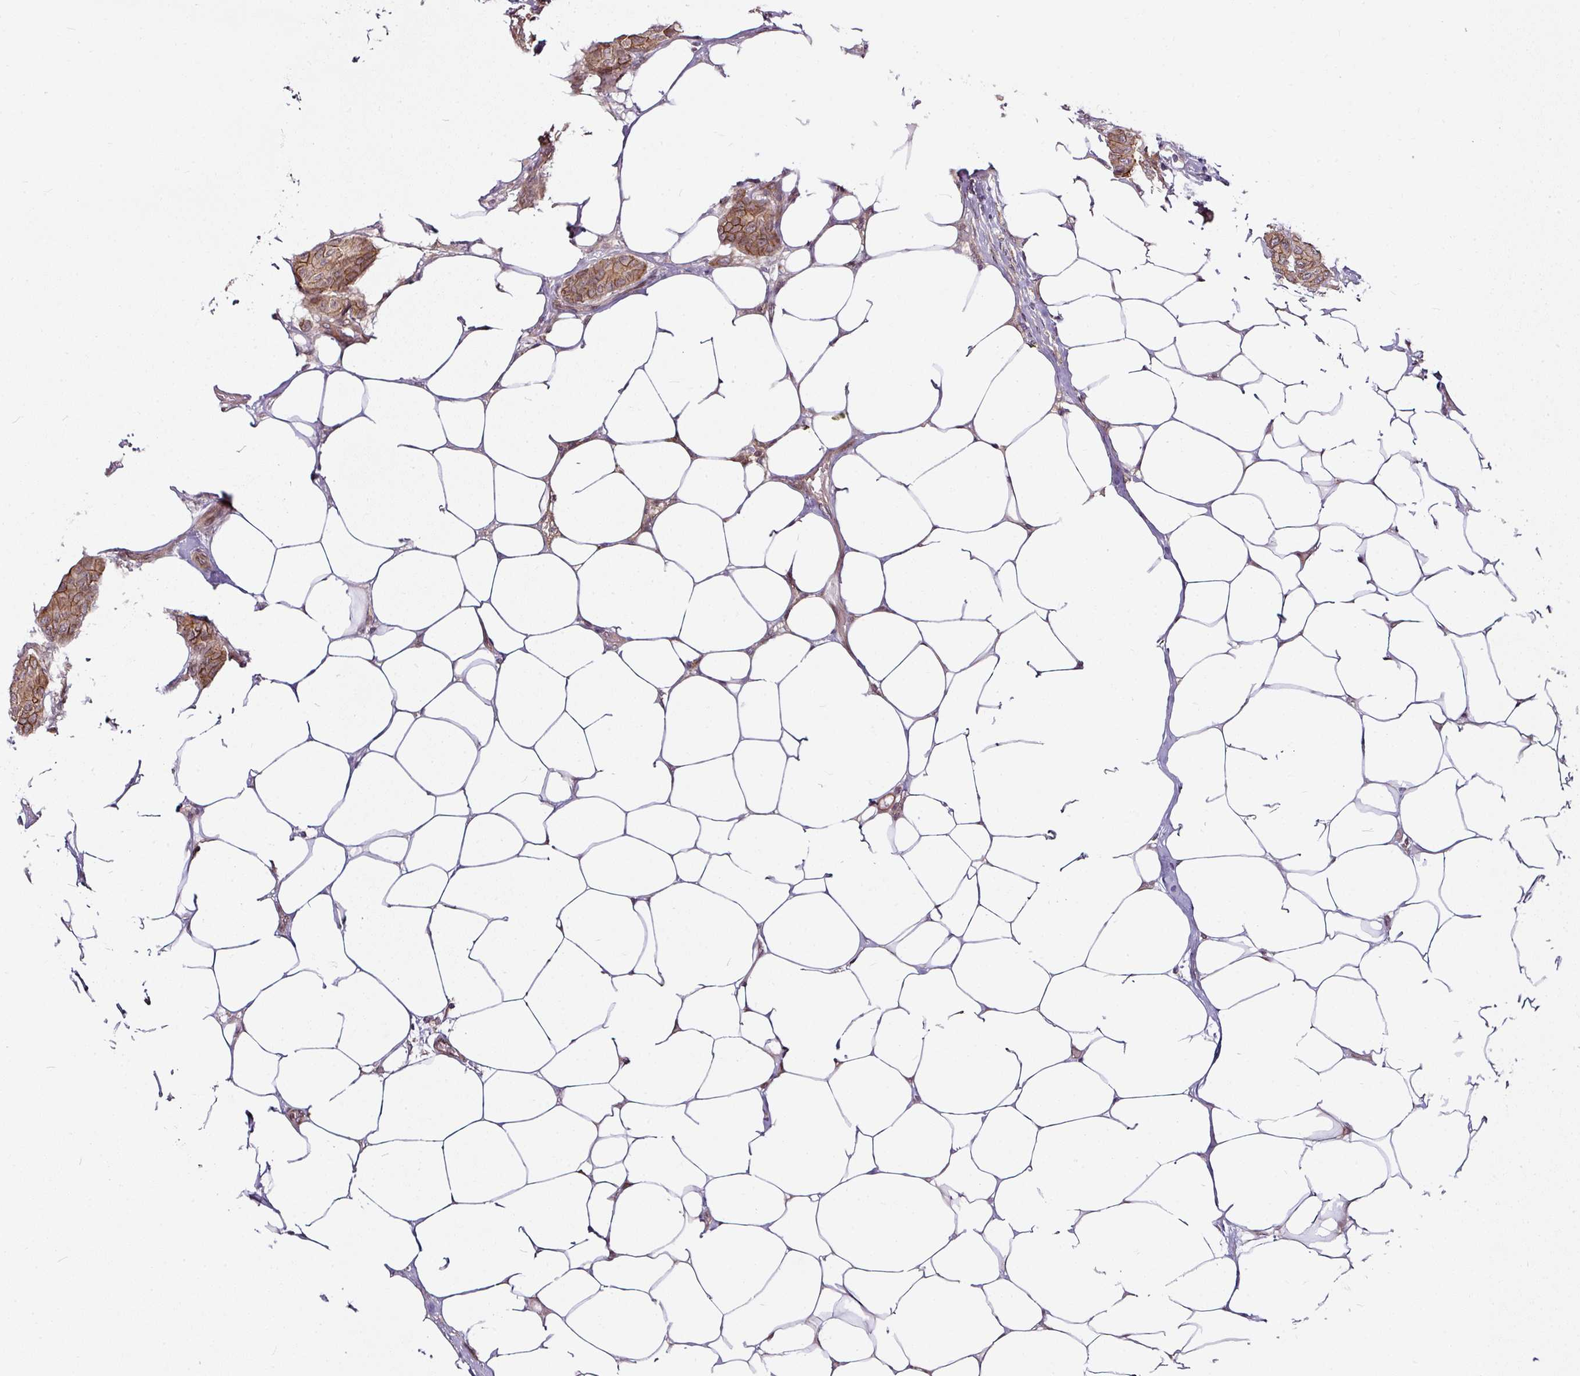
{"staining": {"intensity": "moderate", "quantity": ">75%", "location": "cytoplasmic/membranous"}, "tissue": "breast cancer", "cell_type": "Tumor cells", "image_type": "cancer", "snomed": [{"axis": "morphology", "description": "Duct carcinoma"}, {"axis": "topography", "description": "Breast"}], "caption": "A micrograph showing moderate cytoplasmic/membranous staining in approximately >75% of tumor cells in infiltrating ductal carcinoma (breast), as visualized by brown immunohistochemical staining.", "gene": "DCAF13", "patient": {"sex": "female", "age": 75}}